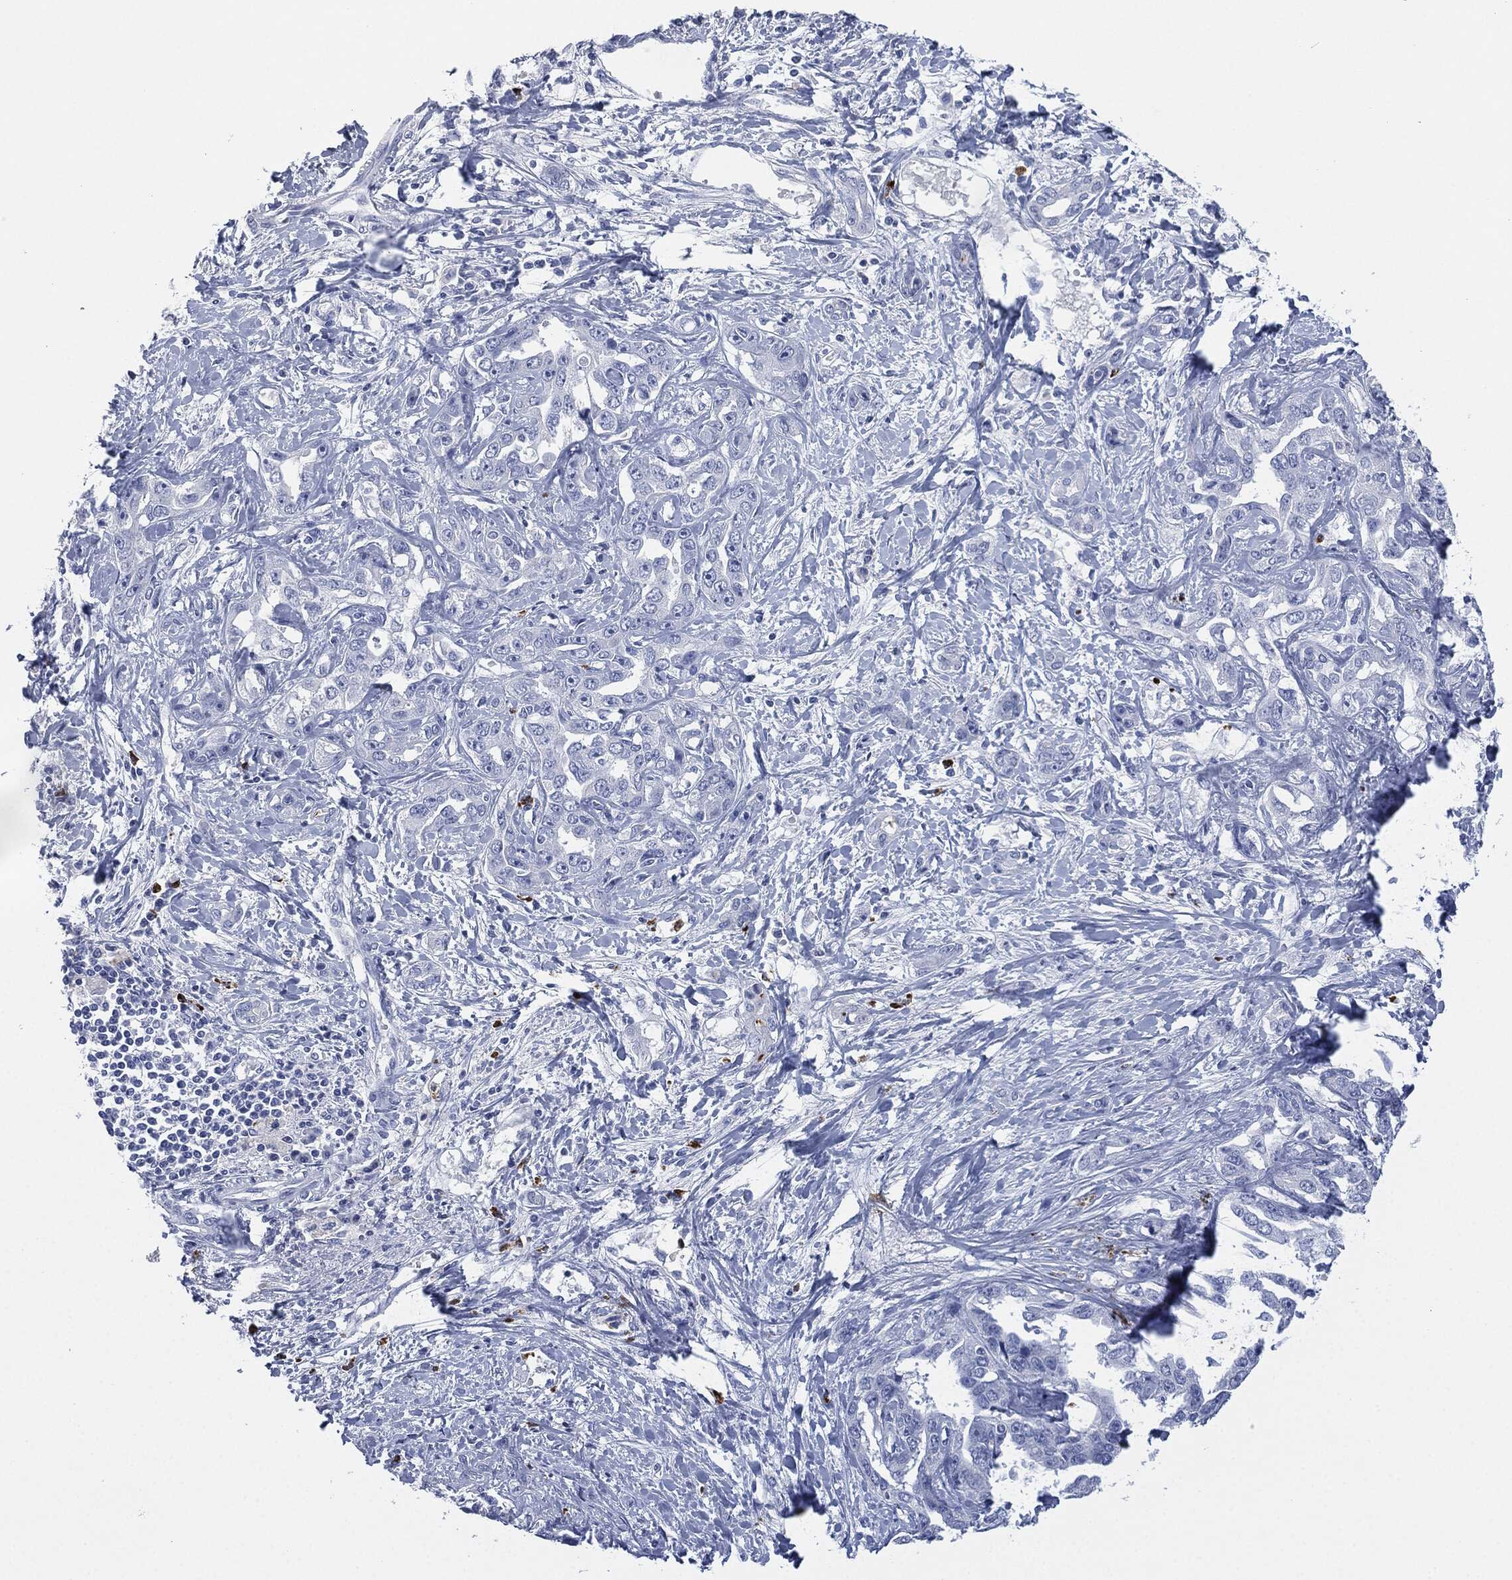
{"staining": {"intensity": "negative", "quantity": "none", "location": "none"}, "tissue": "liver cancer", "cell_type": "Tumor cells", "image_type": "cancer", "snomed": [{"axis": "morphology", "description": "Cholangiocarcinoma"}, {"axis": "topography", "description": "Liver"}], "caption": "The histopathology image reveals no staining of tumor cells in liver cancer (cholangiocarcinoma).", "gene": "CEACAM8", "patient": {"sex": "male", "age": 59}}